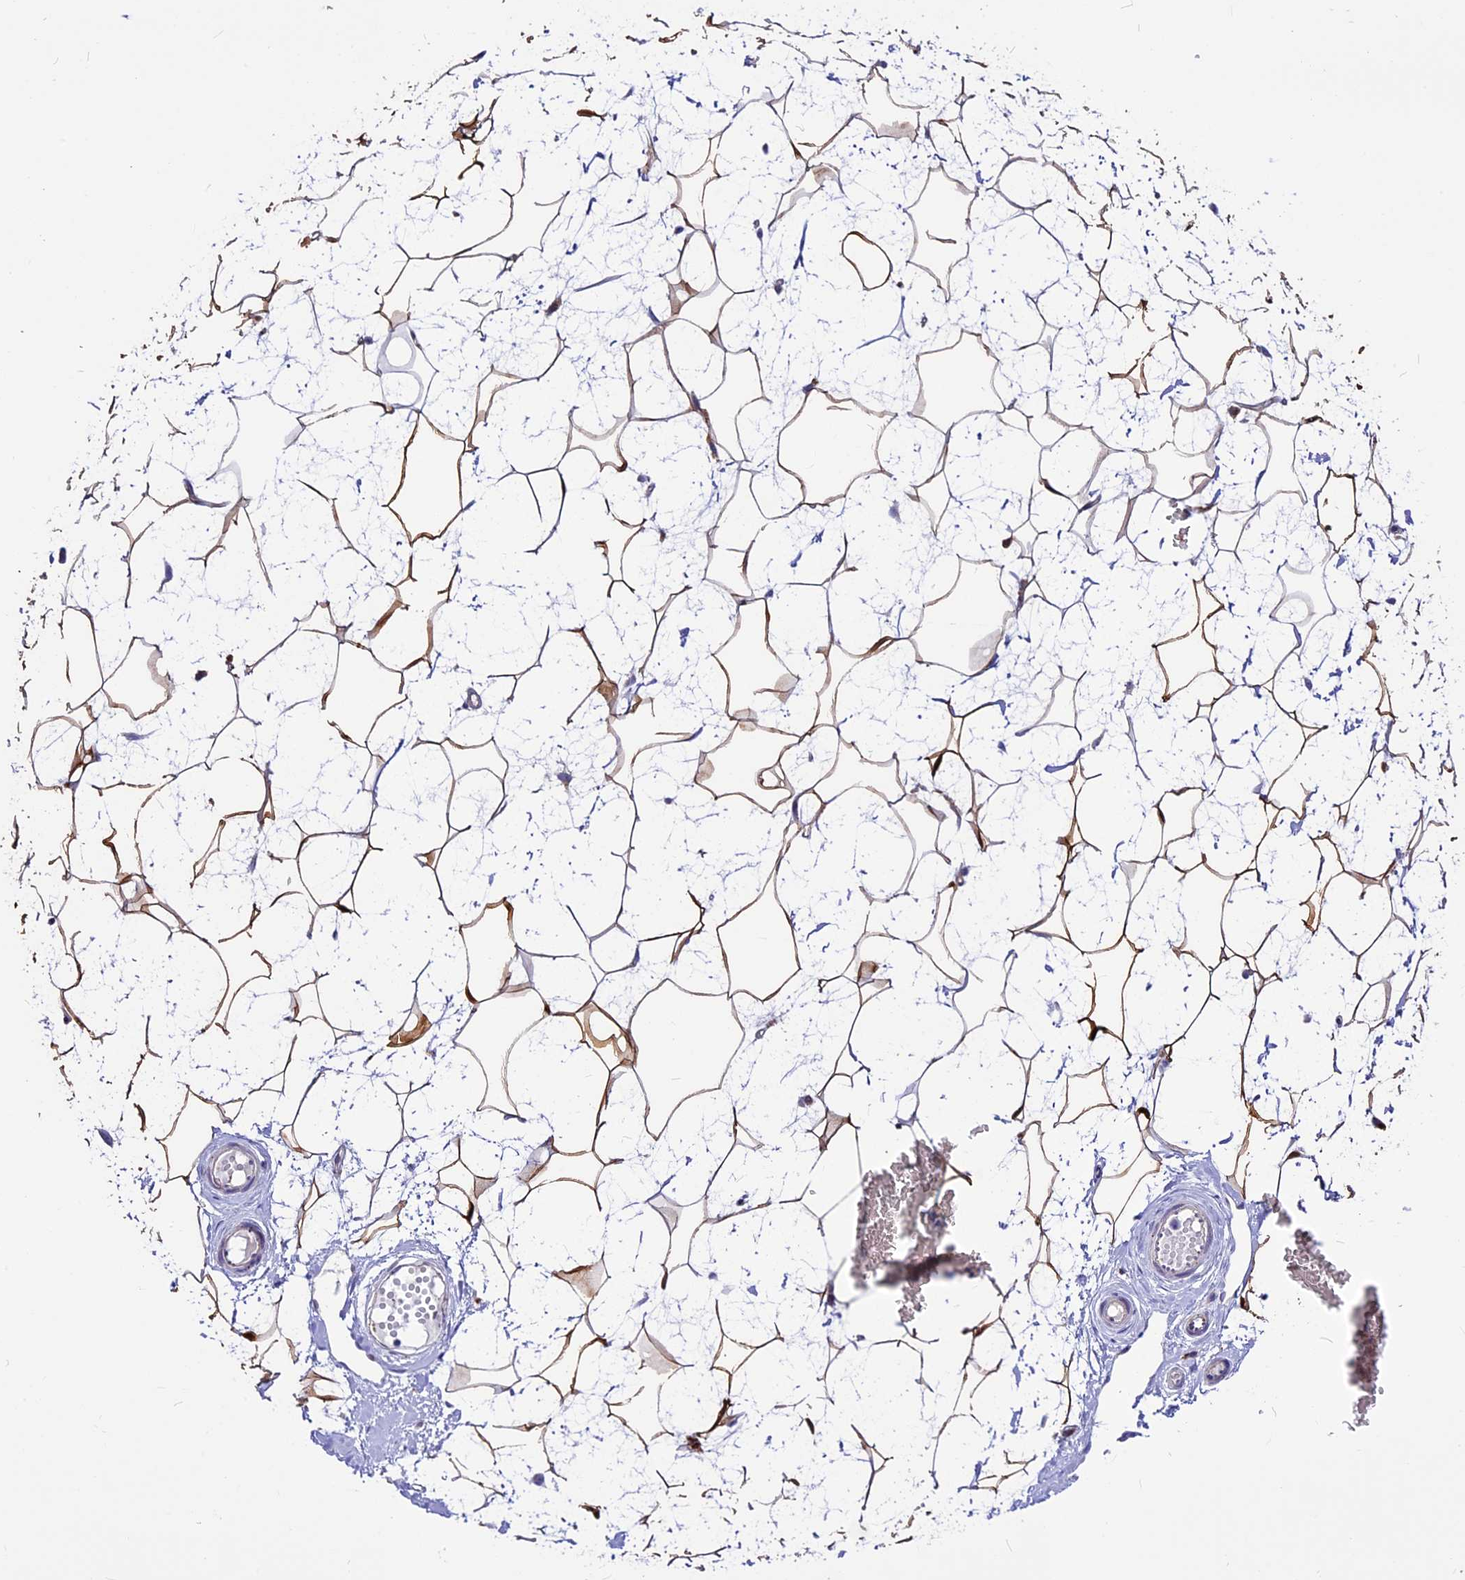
{"staining": {"intensity": "moderate", "quantity": "25%-75%", "location": "cytoplasmic/membranous"}, "tissue": "breast", "cell_type": "Adipocytes", "image_type": "normal", "snomed": [{"axis": "morphology", "description": "Normal tissue, NOS"}, {"axis": "morphology", "description": "Adenoma, NOS"}, {"axis": "topography", "description": "Breast"}], "caption": "Unremarkable breast exhibits moderate cytoplasmic/membranous staining in about 25%-75% of adipocytes.", "gene": "THRSP", "patient": {"sex": "female", "age": 23}}